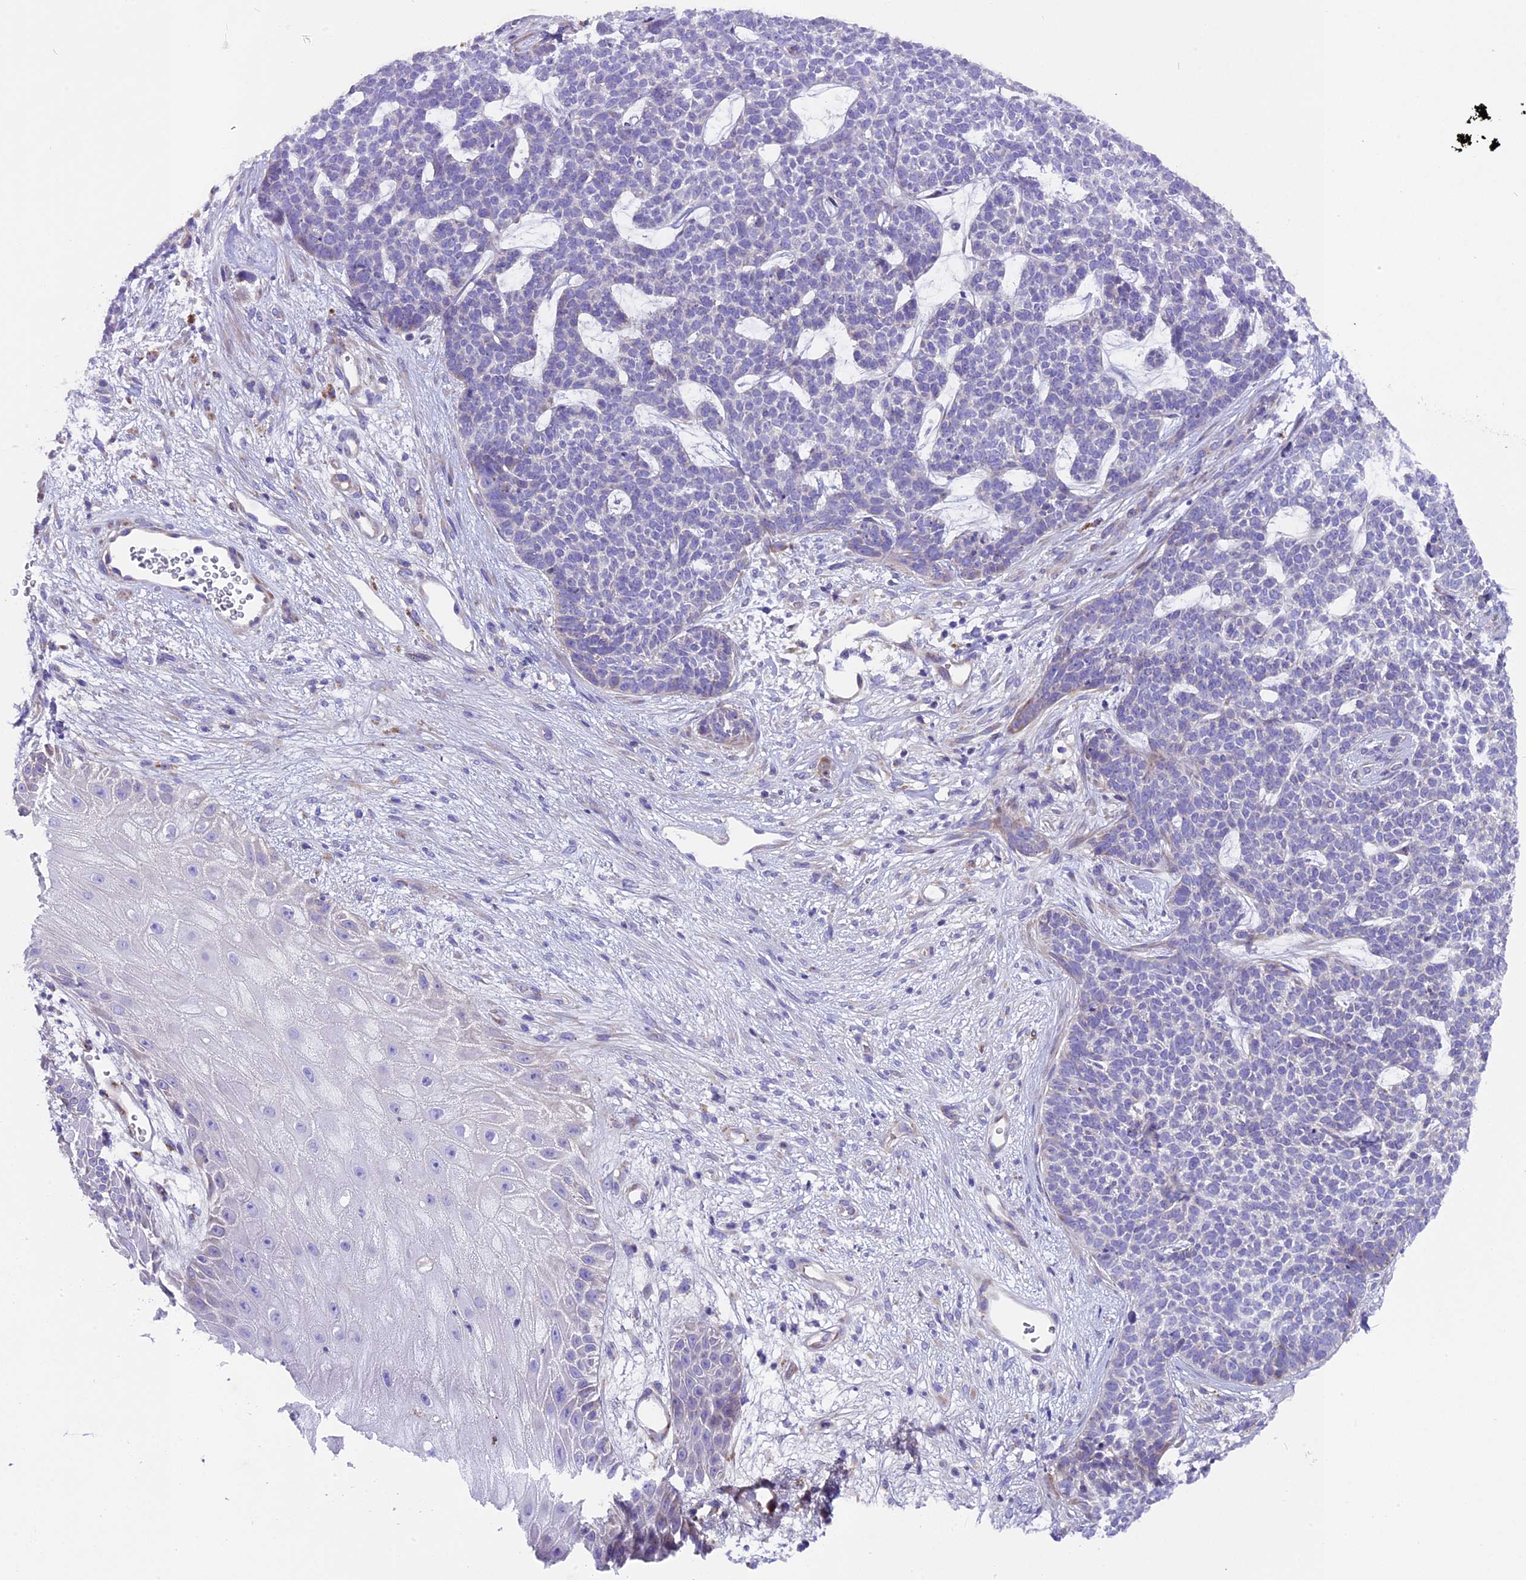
{"staining": {"intensity": "negative", "quantity": "none", "location": "none"}, "tissue": "skin cancer", "cell_type": "Tumor cells", "image_type": "cancer", "snomed": [{"axis": "morphology", "description": "Basal cell carcinoma"}, {"axis": "topography", "description": "Skin"}], "caption": "Immunohistochemistry (IHC) image of human skin cancer stained for a protein (brown), which demonstrates no positivity in tumor cells.", "gene": "PIGU", "patient": {"sex": "female", "age": 84}}